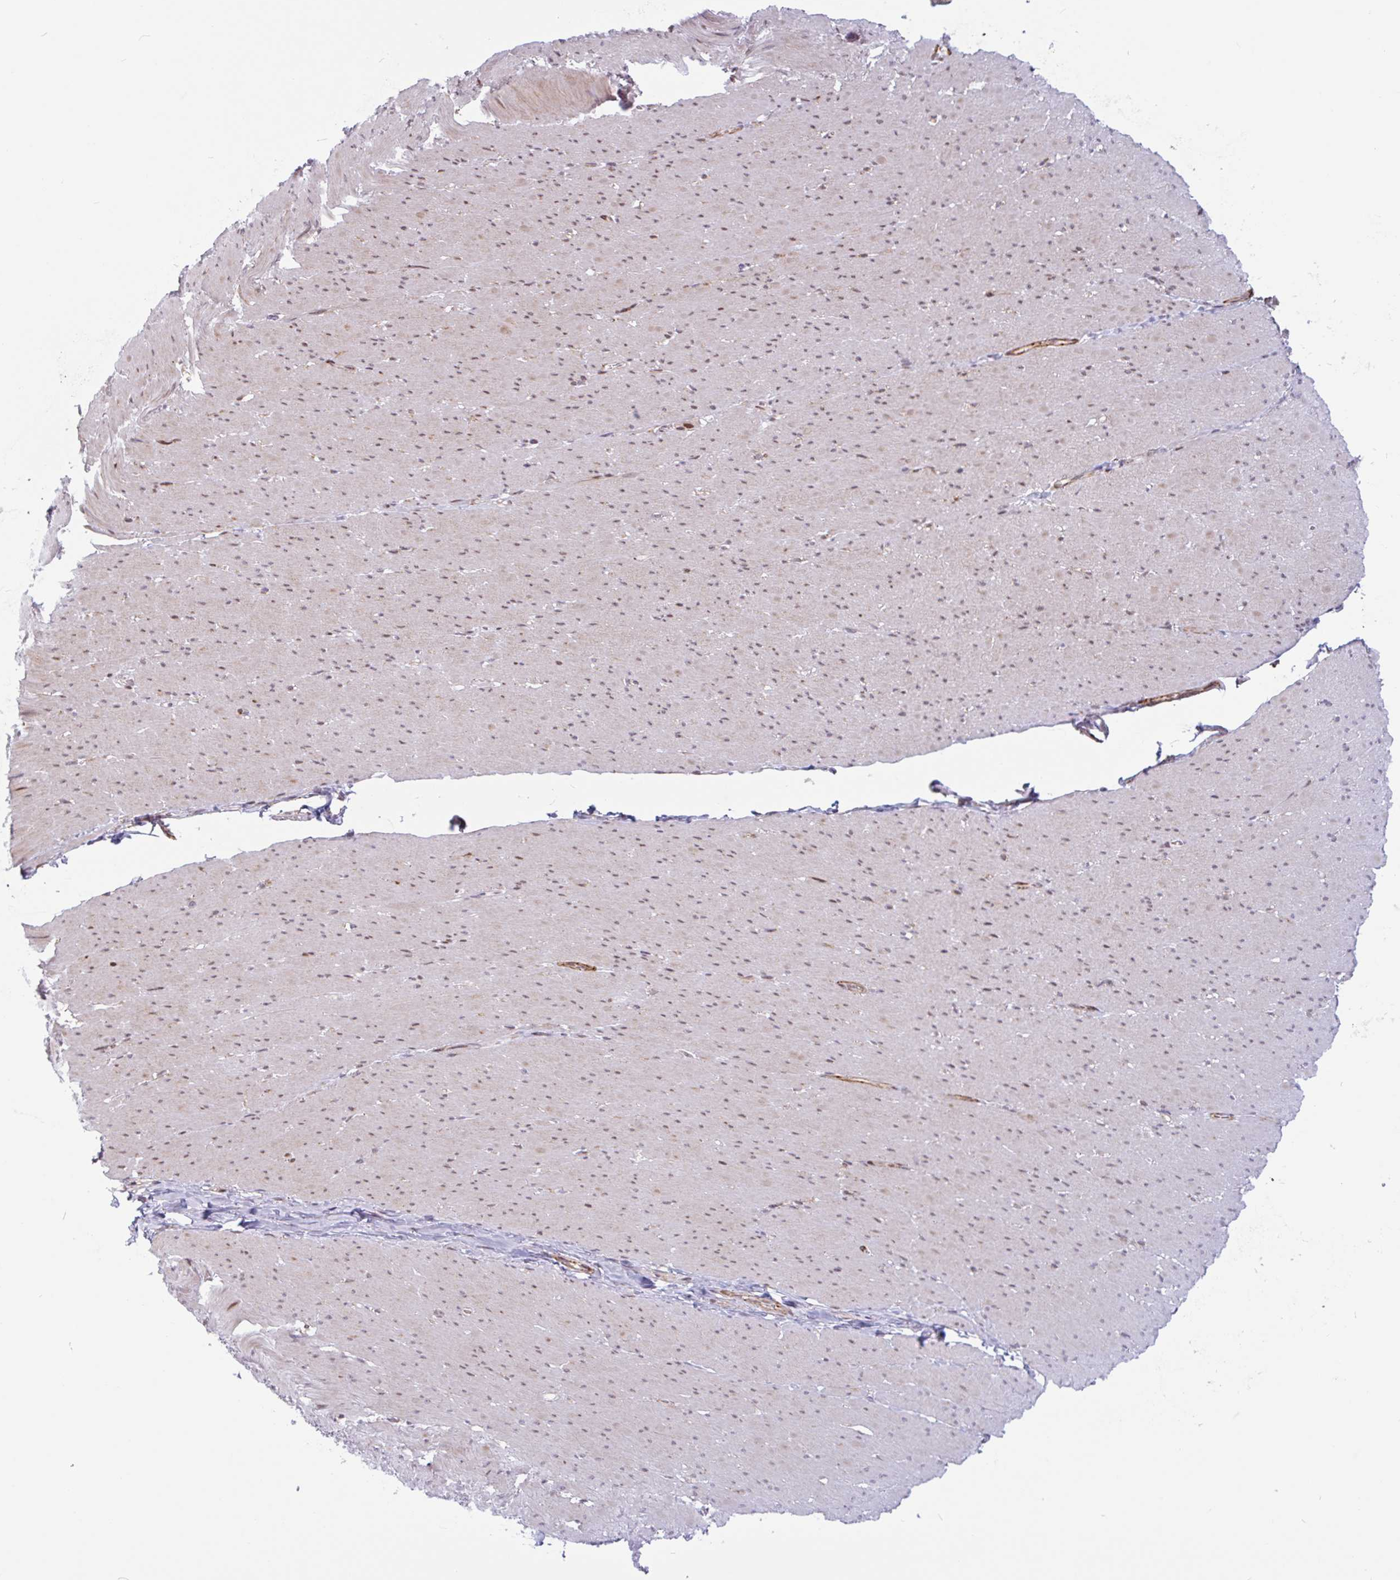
{"staining": {"intensity": "weak", "quantity": "25%-75%", "location": "cytoplasmic/membranous,nuclear"}, "tissue": "smooth muscle", "cell_type": "Smooth muscle cells", "image_type": "normal", "snomed": [{"axis": "morphology", "description": "Normal tissue, NOS"}, {"axis": "topography", "description": "Smooth muscle"}, {"axis": "topography", "description": "Rectum"}], "caption": "A brown stain labels weak cytoplasmic/membranous,nuclear positivity of a protein in smooth muscle cells of normal human smooth muscle.", "gene": "TMEM119", "patient": {"sex": "male", "age": 53}}